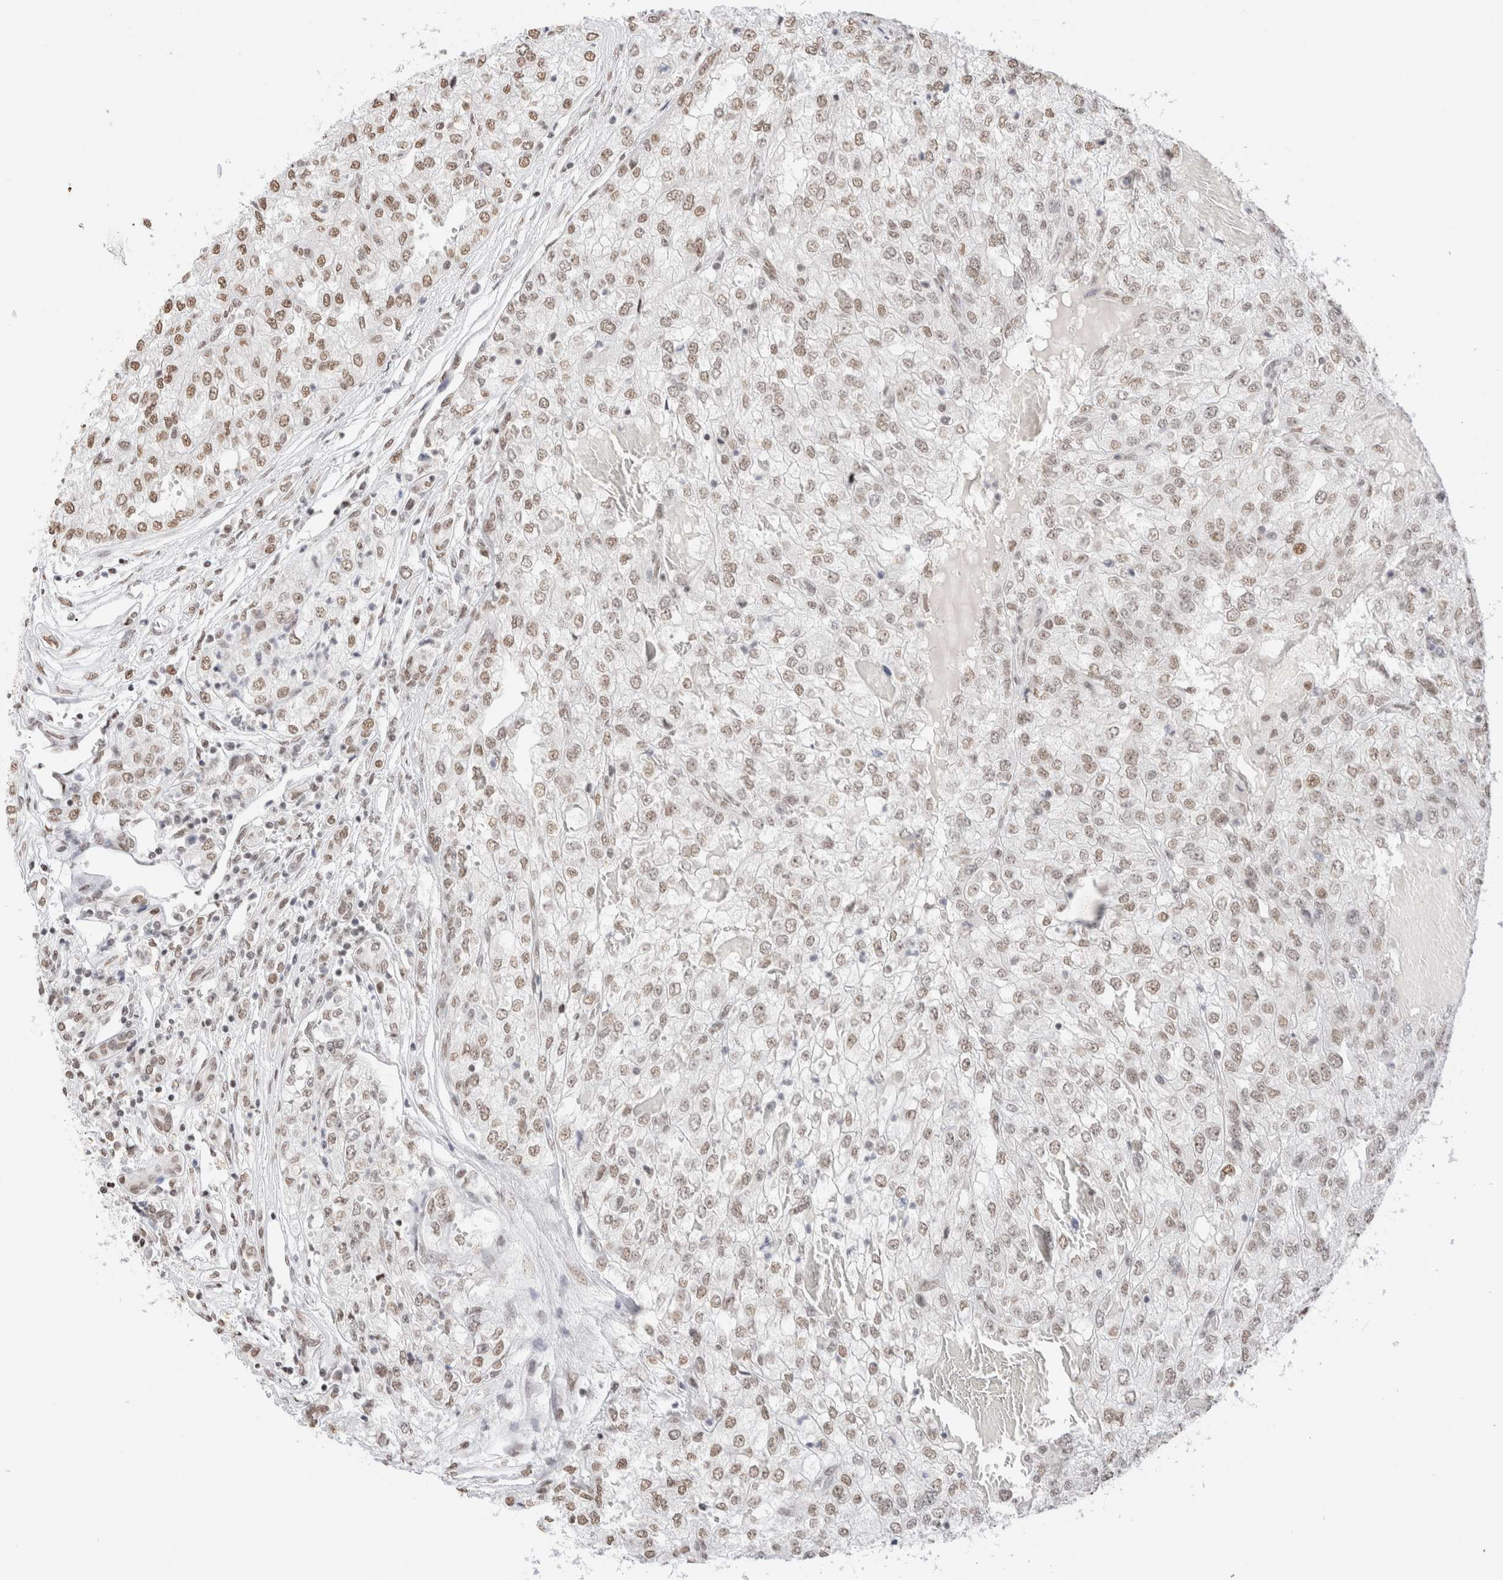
{"staining": {"intensity": "moderate", "quantity": "25%-75%", "location": "nuclear"}, "tissue": "renal cancer", "cell_type": "Tumor cells", "image_type": "cancer", "snomed": [{"axis": "morphology", "description": "Adenocarcinoma, NOS"}, {"axis": "topography", "description": "Kidney"}], "caption": "Tumor cells show medium levels of moderate nuclear staining in about 25%-75% of cells in renal cancer. (DAB = brown stain, brightfield microscopy at high magnification).", "gene": "SUPT3H", "patient": {"sex": "female", "age": 54}}